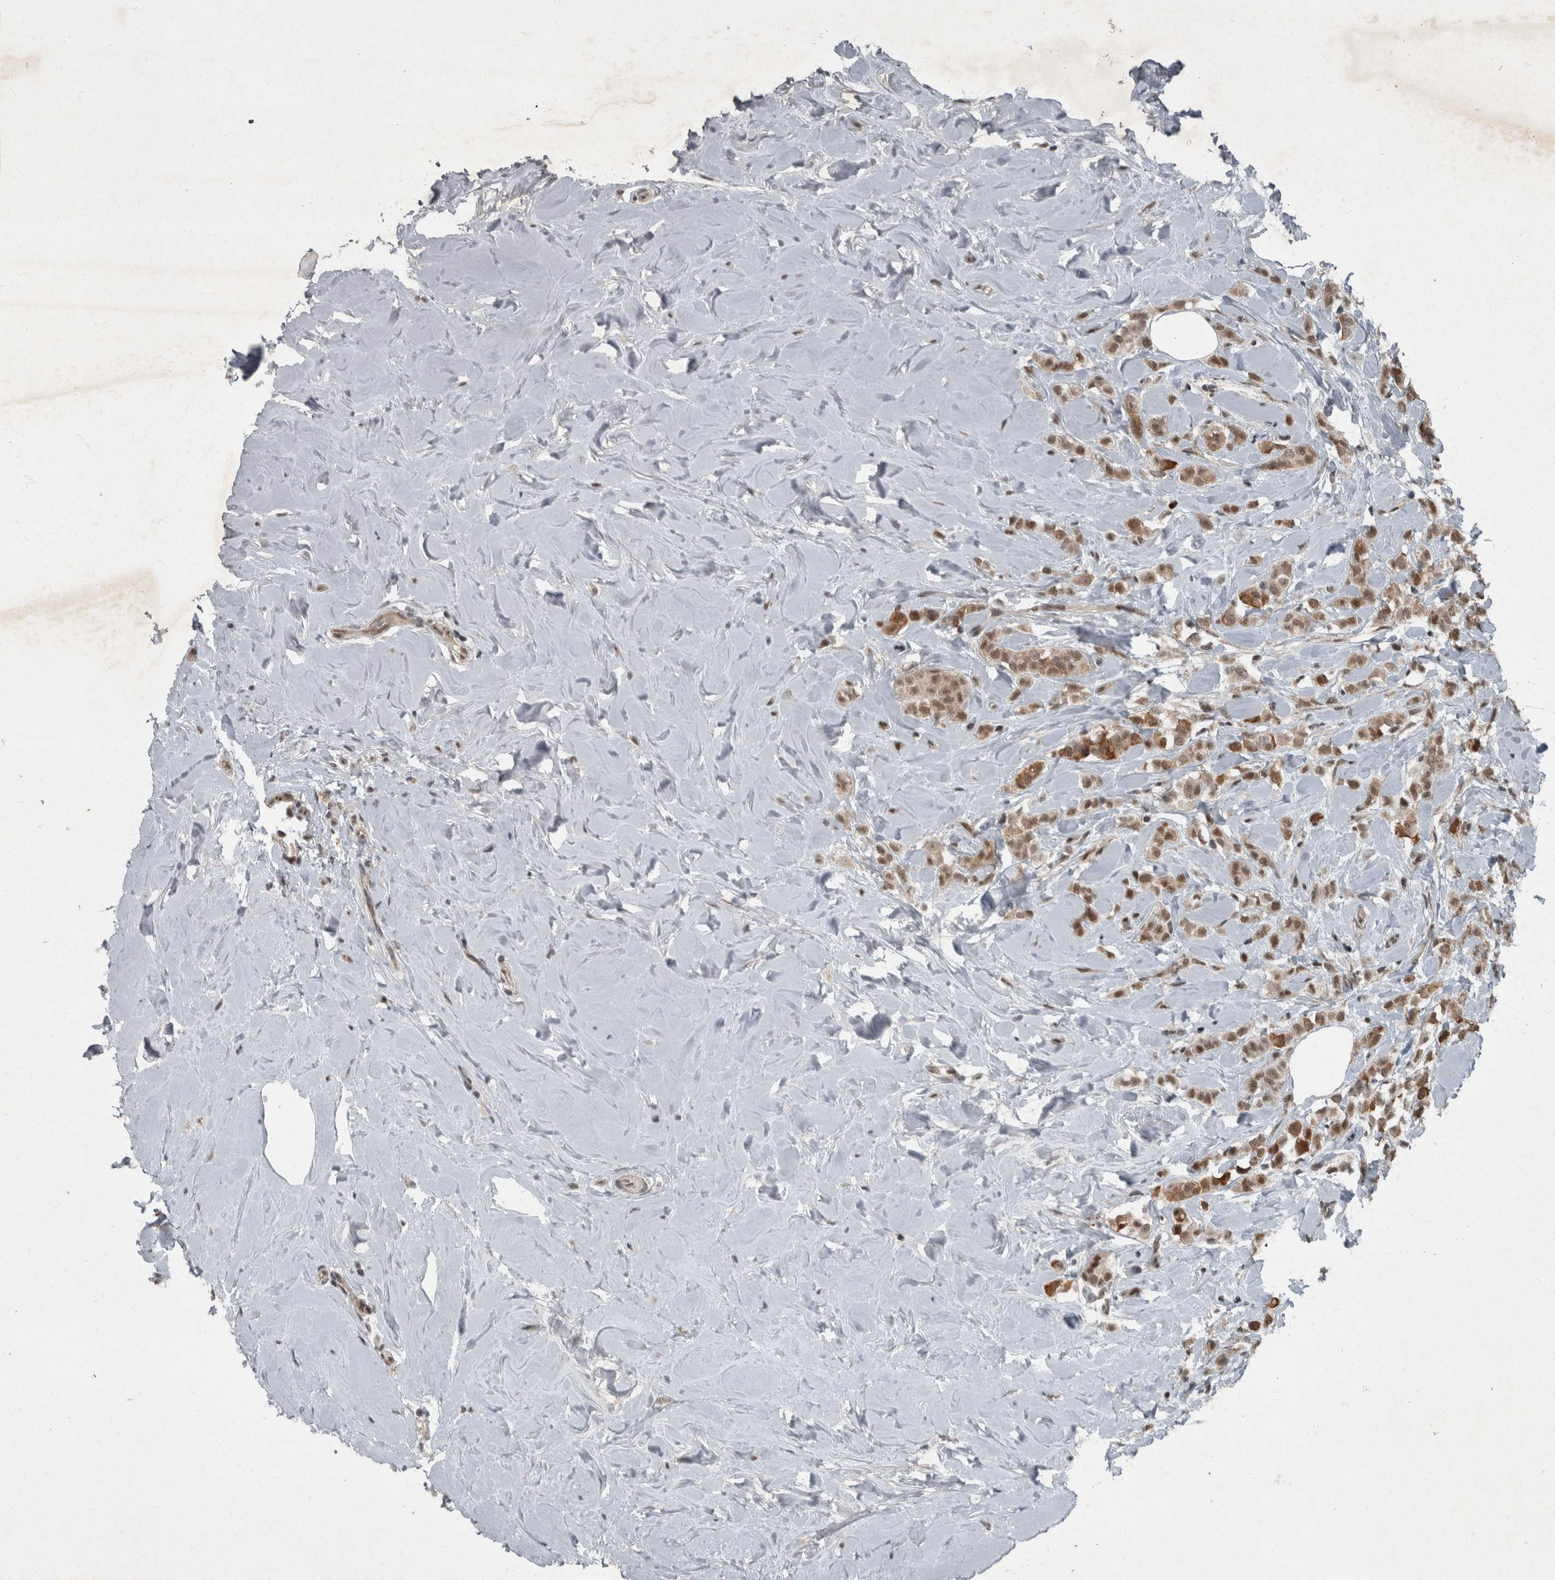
{"staining": {"intensity": "moderate", "quantity": ">75%", "location": "cytoplasmic/membranous,nuclear"}, "tissue": "breast cancer", "cell_type": "Tumor cells", "image_type": "cancer", "snomed": [{"axis": "morphology", "description": "Lobular carcinoma"}, {"axis": "topography", "description": "Breast"}], "caption": "This photomicrograph exhibits immunohistochemistry (IHC) staining of human breast lobular carcinoma, with medium moderate cytoplasmic/membranous and nuclear staining in approximately >75% of tumor cells.", "gene": "WDR33", "patient": {"sex": "female", "age": 47}}